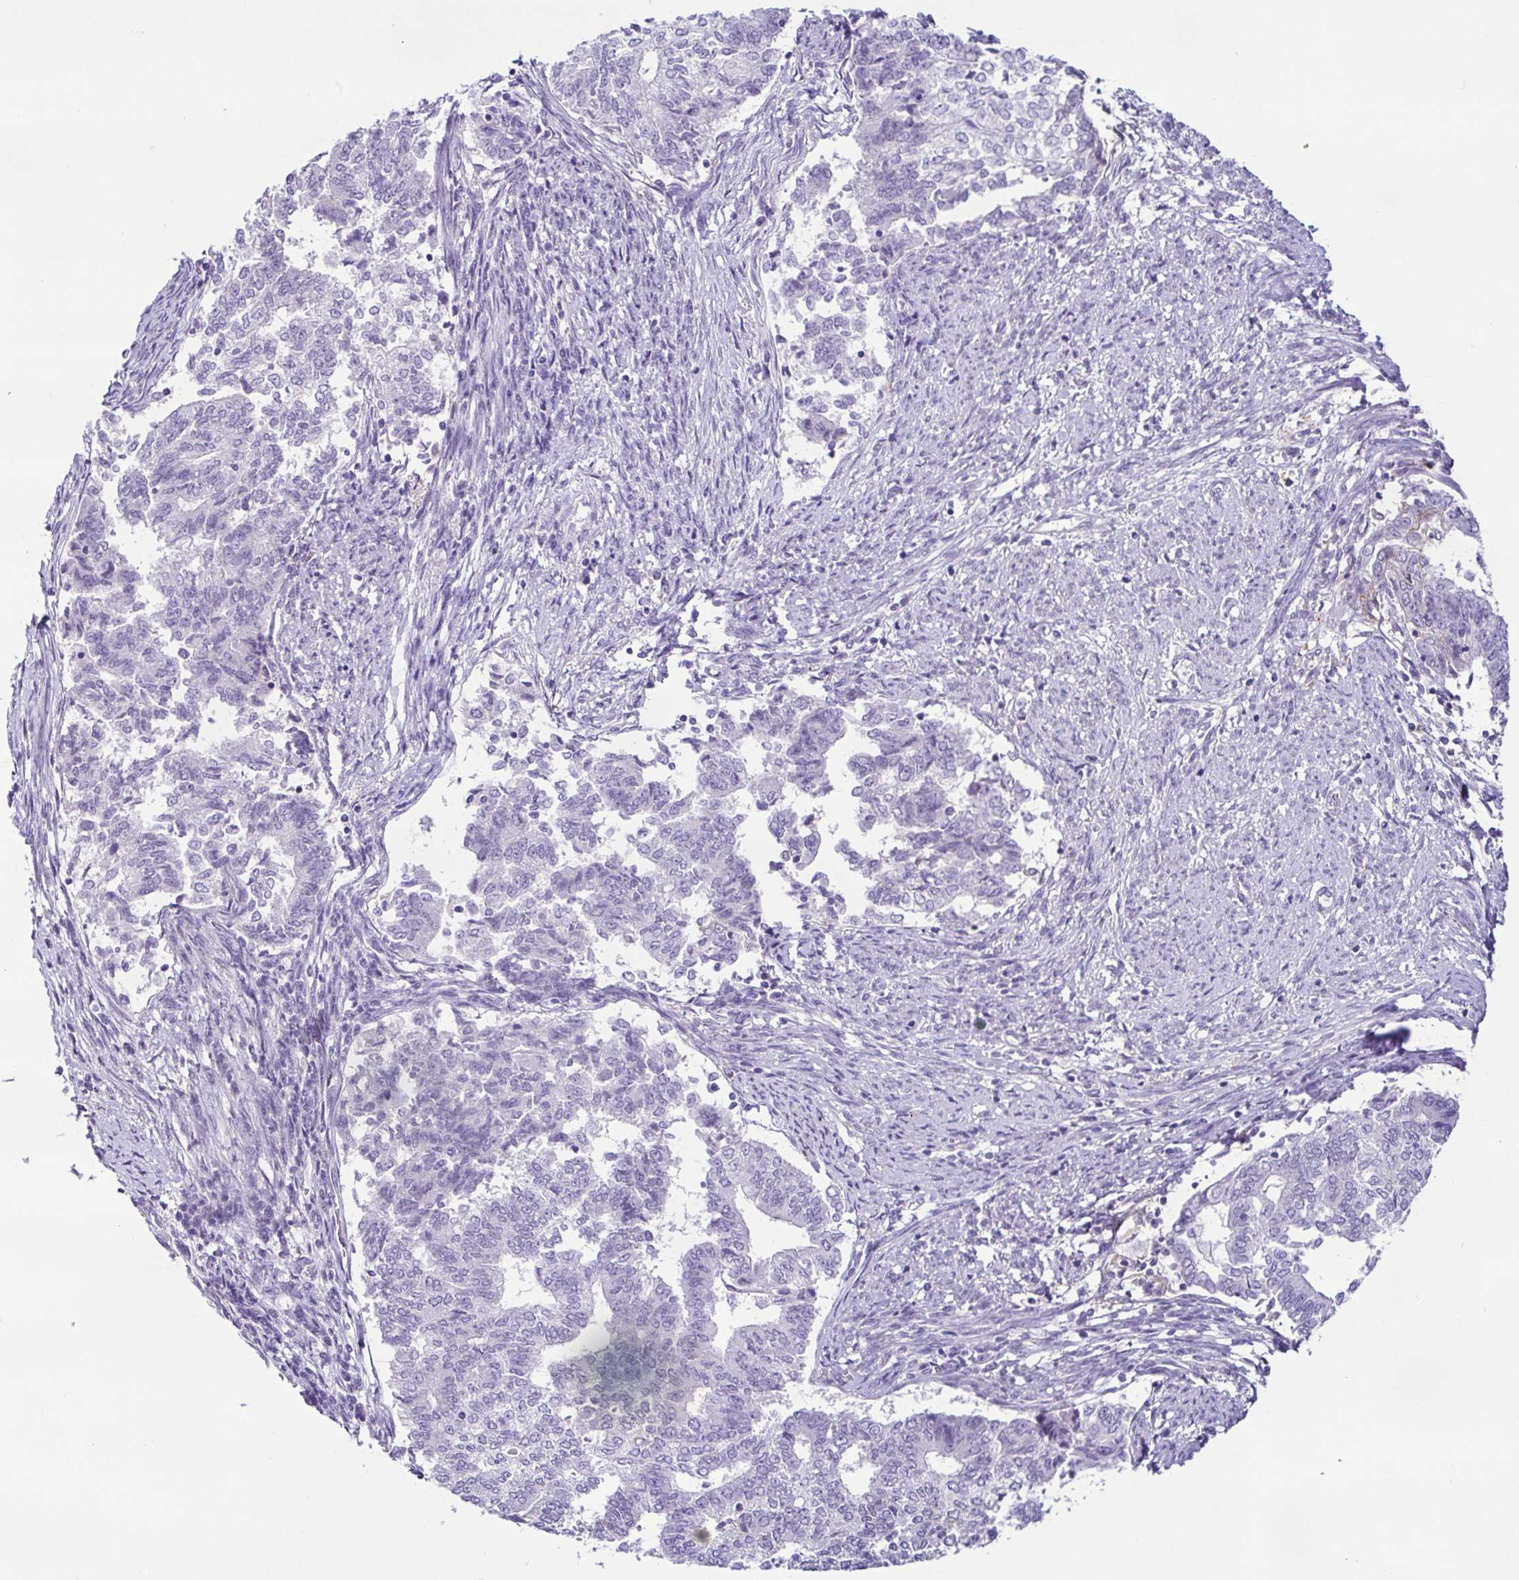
{"staining": {"intensity": "negative", "quantity": "none", "location": "none"}, "tissue": "endometrial cancer", "cell_type": "Tumor cells", "image_type": "cancer", "snomed": [{"axis": "morphology", "description": "Adenocarcinoma, NOS"}, {"axis": "topography", "description": "Endometrium"}], "caption": "IHC histopathology image of human adenocarcinoma (endometrial) stained for a protein (brown), which reveals no staining in tumor cells.", "gene": "TERT", "patient": {"sex": "female", "age": 65}}